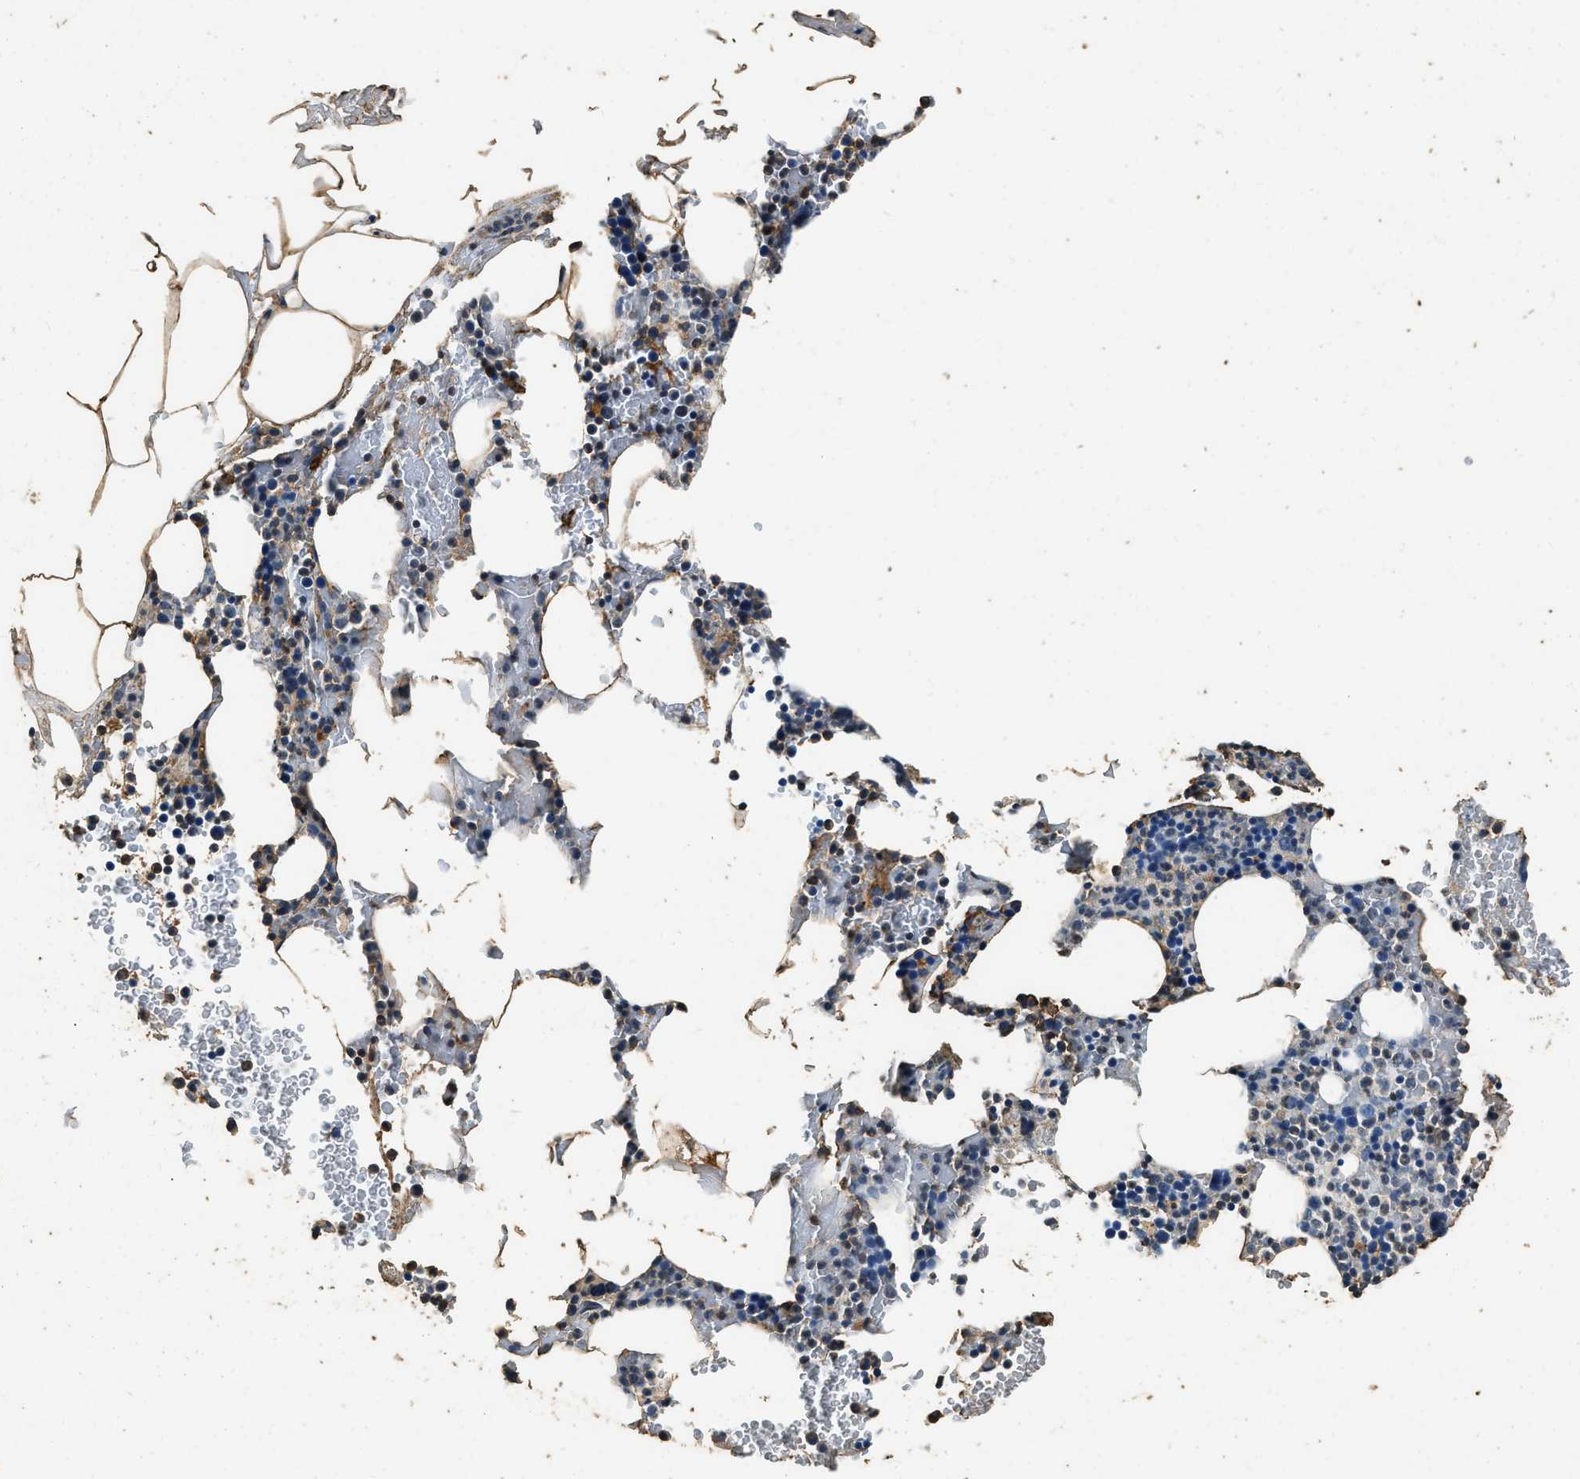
{"staining": {"intensity": "weak", "quantity": "<25%", "location": "cytoplasmic/membranous"}, "tissue": "bone marrow", "cell_type": "Hematopoietic cells", "image_type": "normal", "snomed": [{"axis": "morphology", "description": "Normal tissue, NOS"}, {"axis": "topography", "description": "Bone marrow"}], "caption": "DAB immunohistochemical staining of normal human bone marrow exhibits no significant expression in hematopoietic cells.", "gene": "MIB1", "patient": {"sex": "female", "age": 66}}